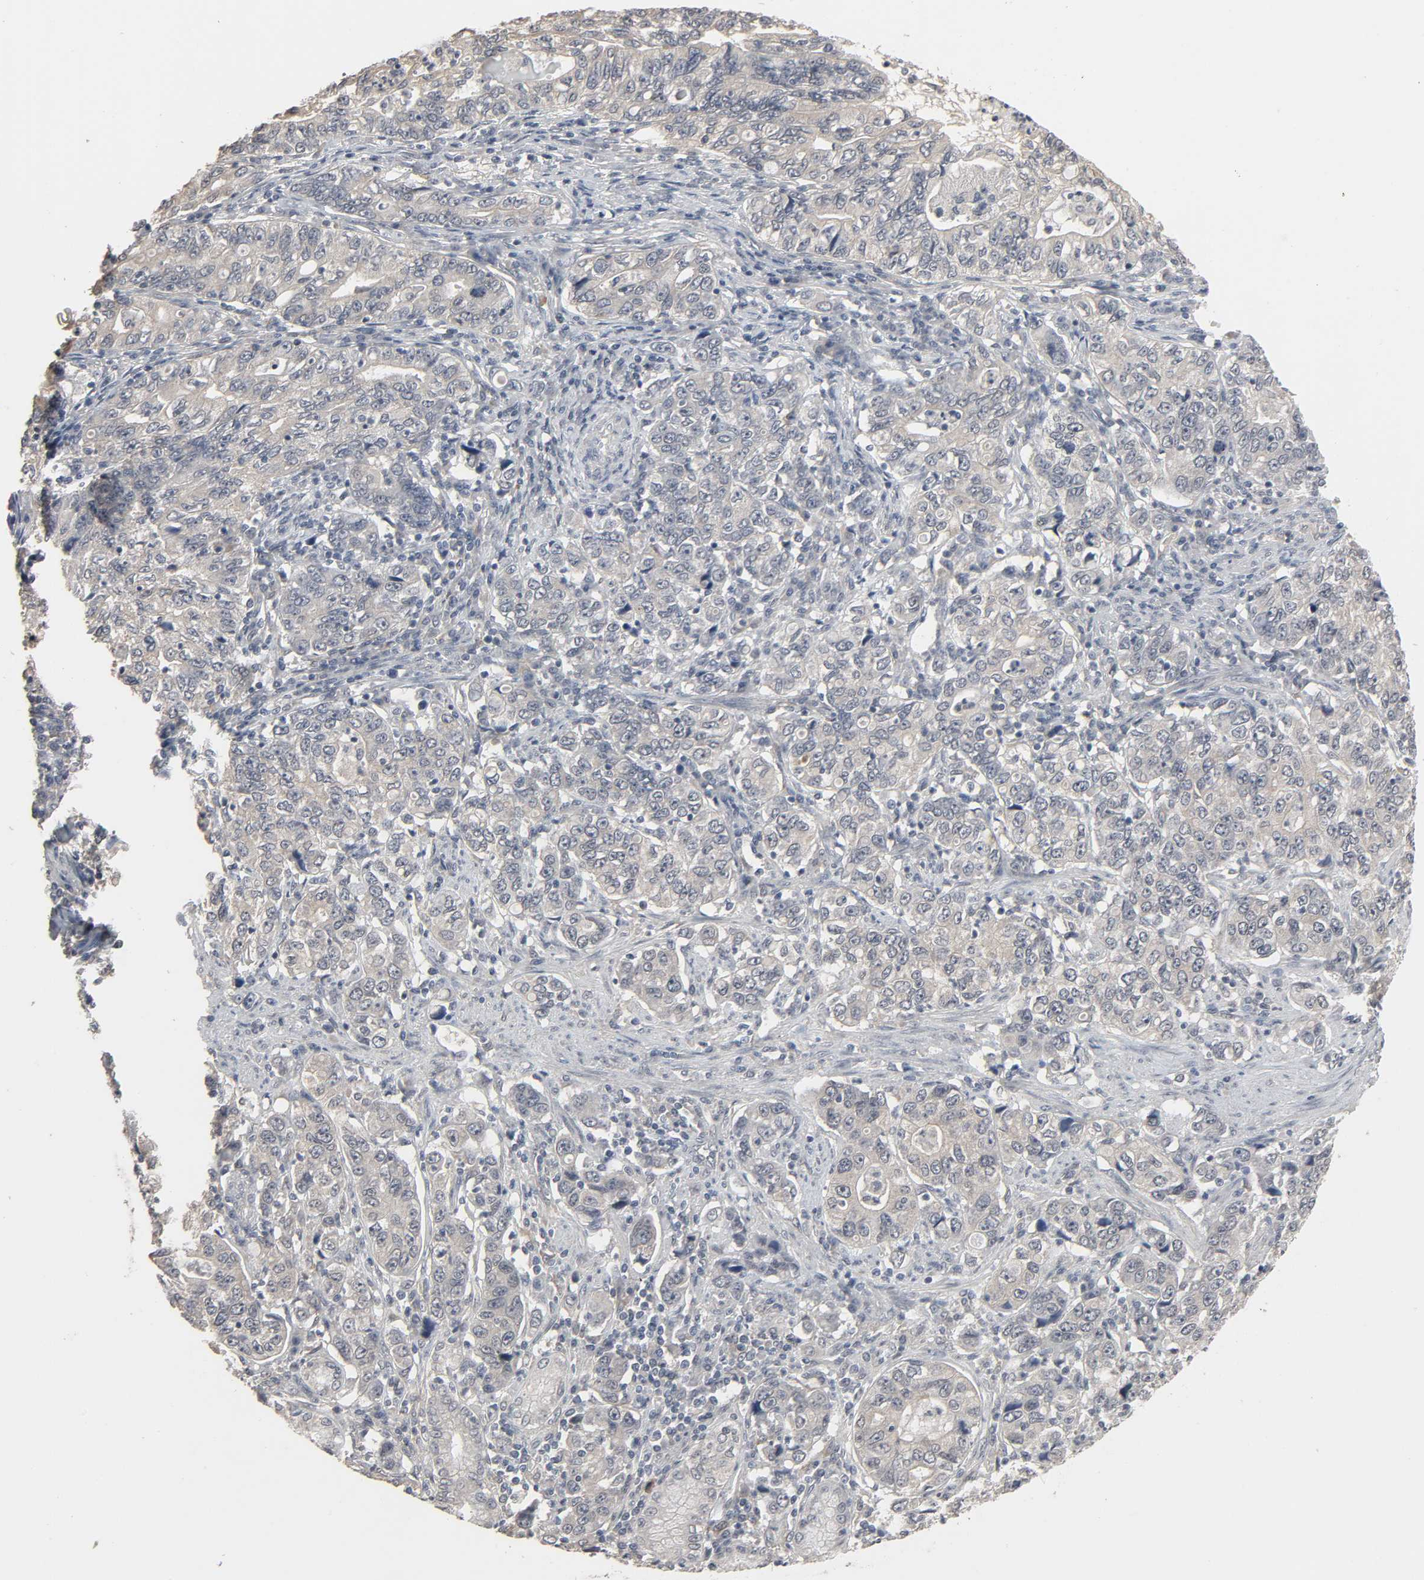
{"staining": {"intensity": "negative", "quantity": "none", "location": "none"}, "tissue": "stomach cancer", "cell_type": "Tumor cells", "image_type": "cancer", "snomed": [{"axis": "morphology", "description": "Adenocarcinoma, NOS"}, {"axis": "topography", "description": "Stomach, lower"}], "caption": "Stomach cancer stained for a protein using IHC displays no staining tumor cells.", "gene": "ZNF222", "patient": {"sex": "female", "age": 72}}